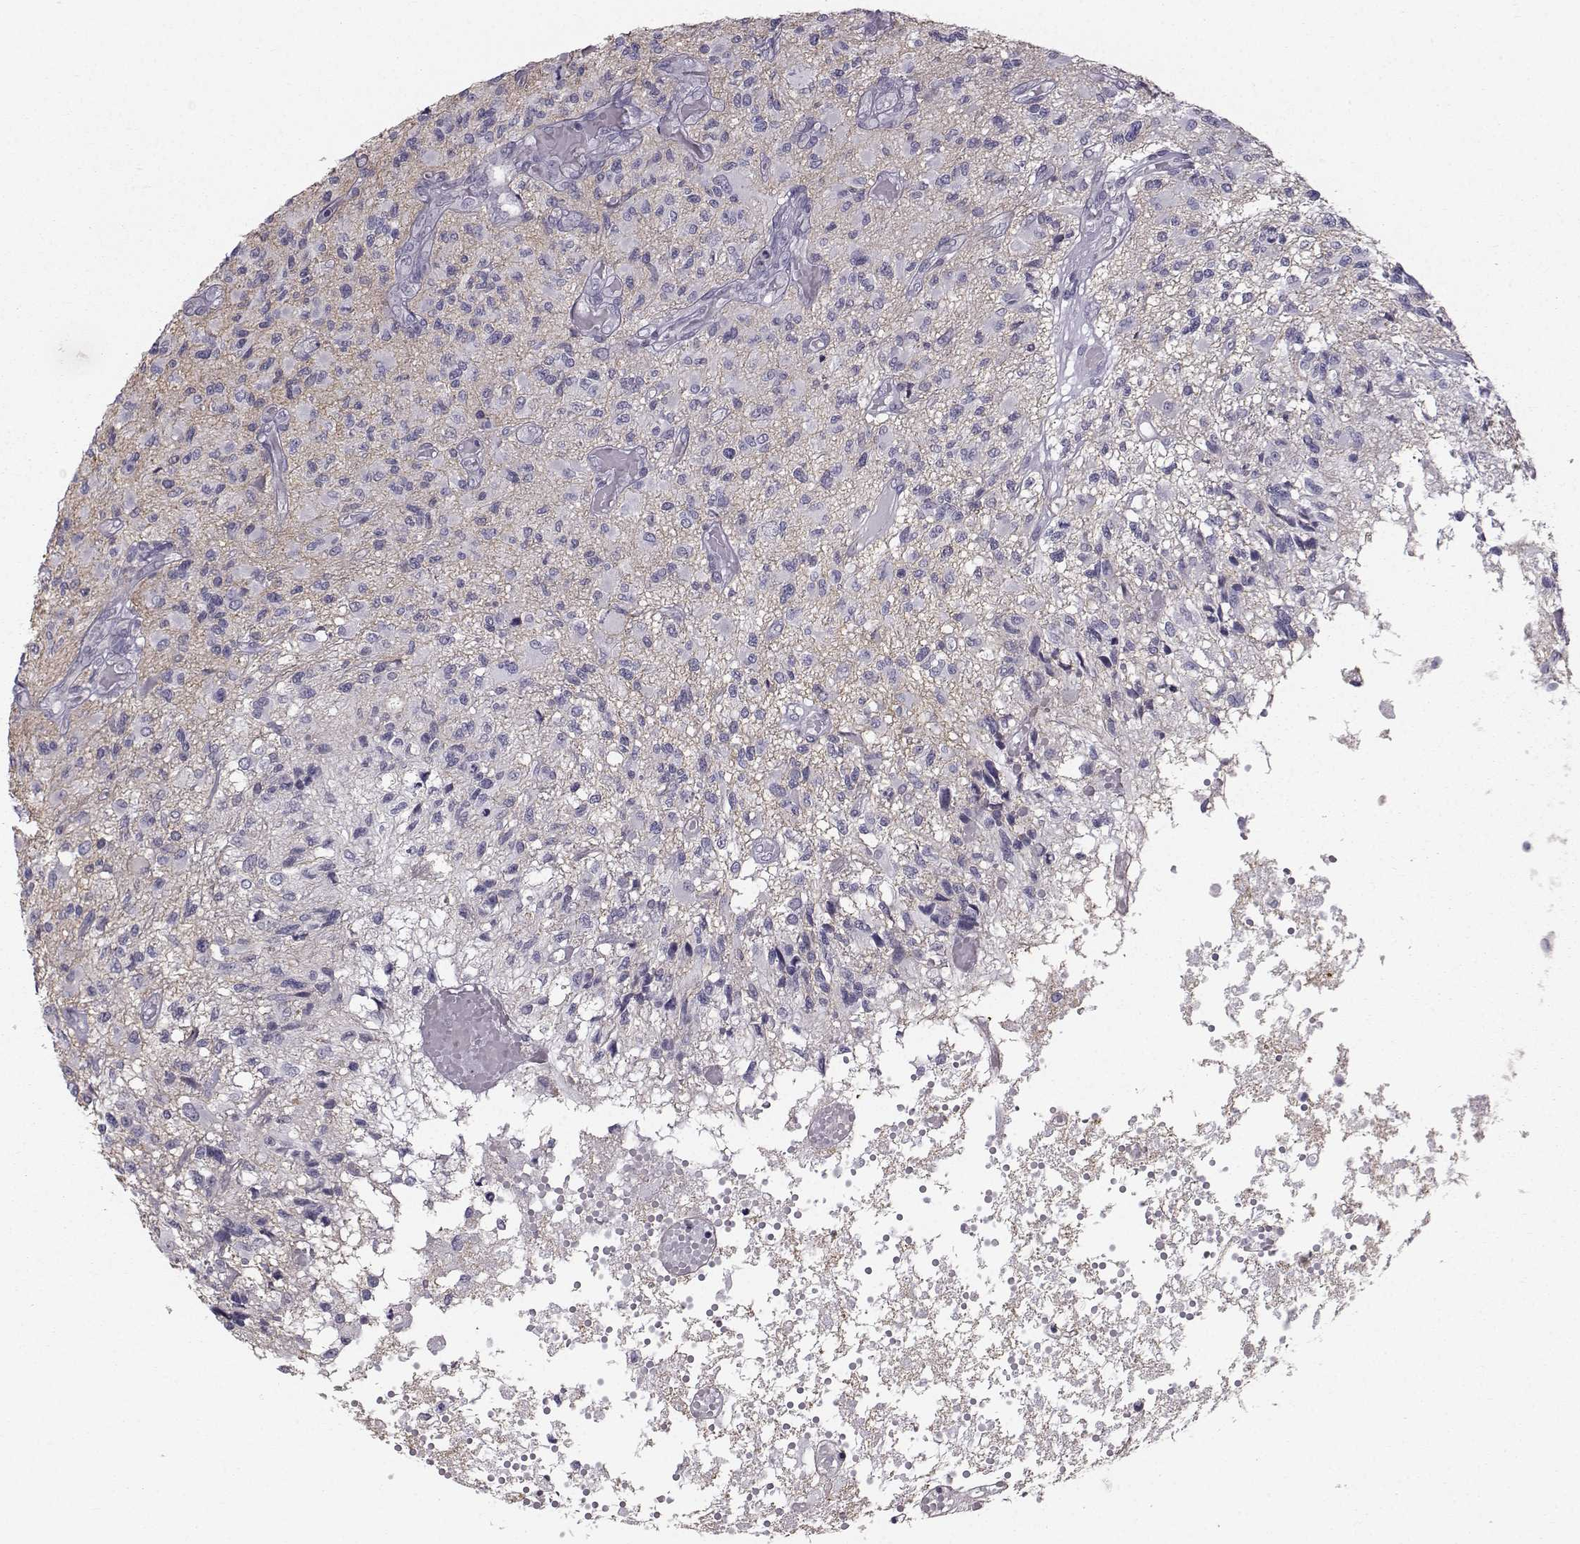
{"staining": {"intensity": "negative", "quantity": "none", "location": "none"}, "tissue": "glioma", "cell_type": "Tumor cells", "image_type": "cancer", "snomed": [{"axis": "morphology", "description": "Glioma, malignant, High grade"}, {"axis": "topography", "description": "Brain"}], "caption": "Glioma was stained to show a protein in brown. There is no significant staining in tumor cells.", "gene": "SPDYE4", "patient": {"sex": "female", "age": 63}}